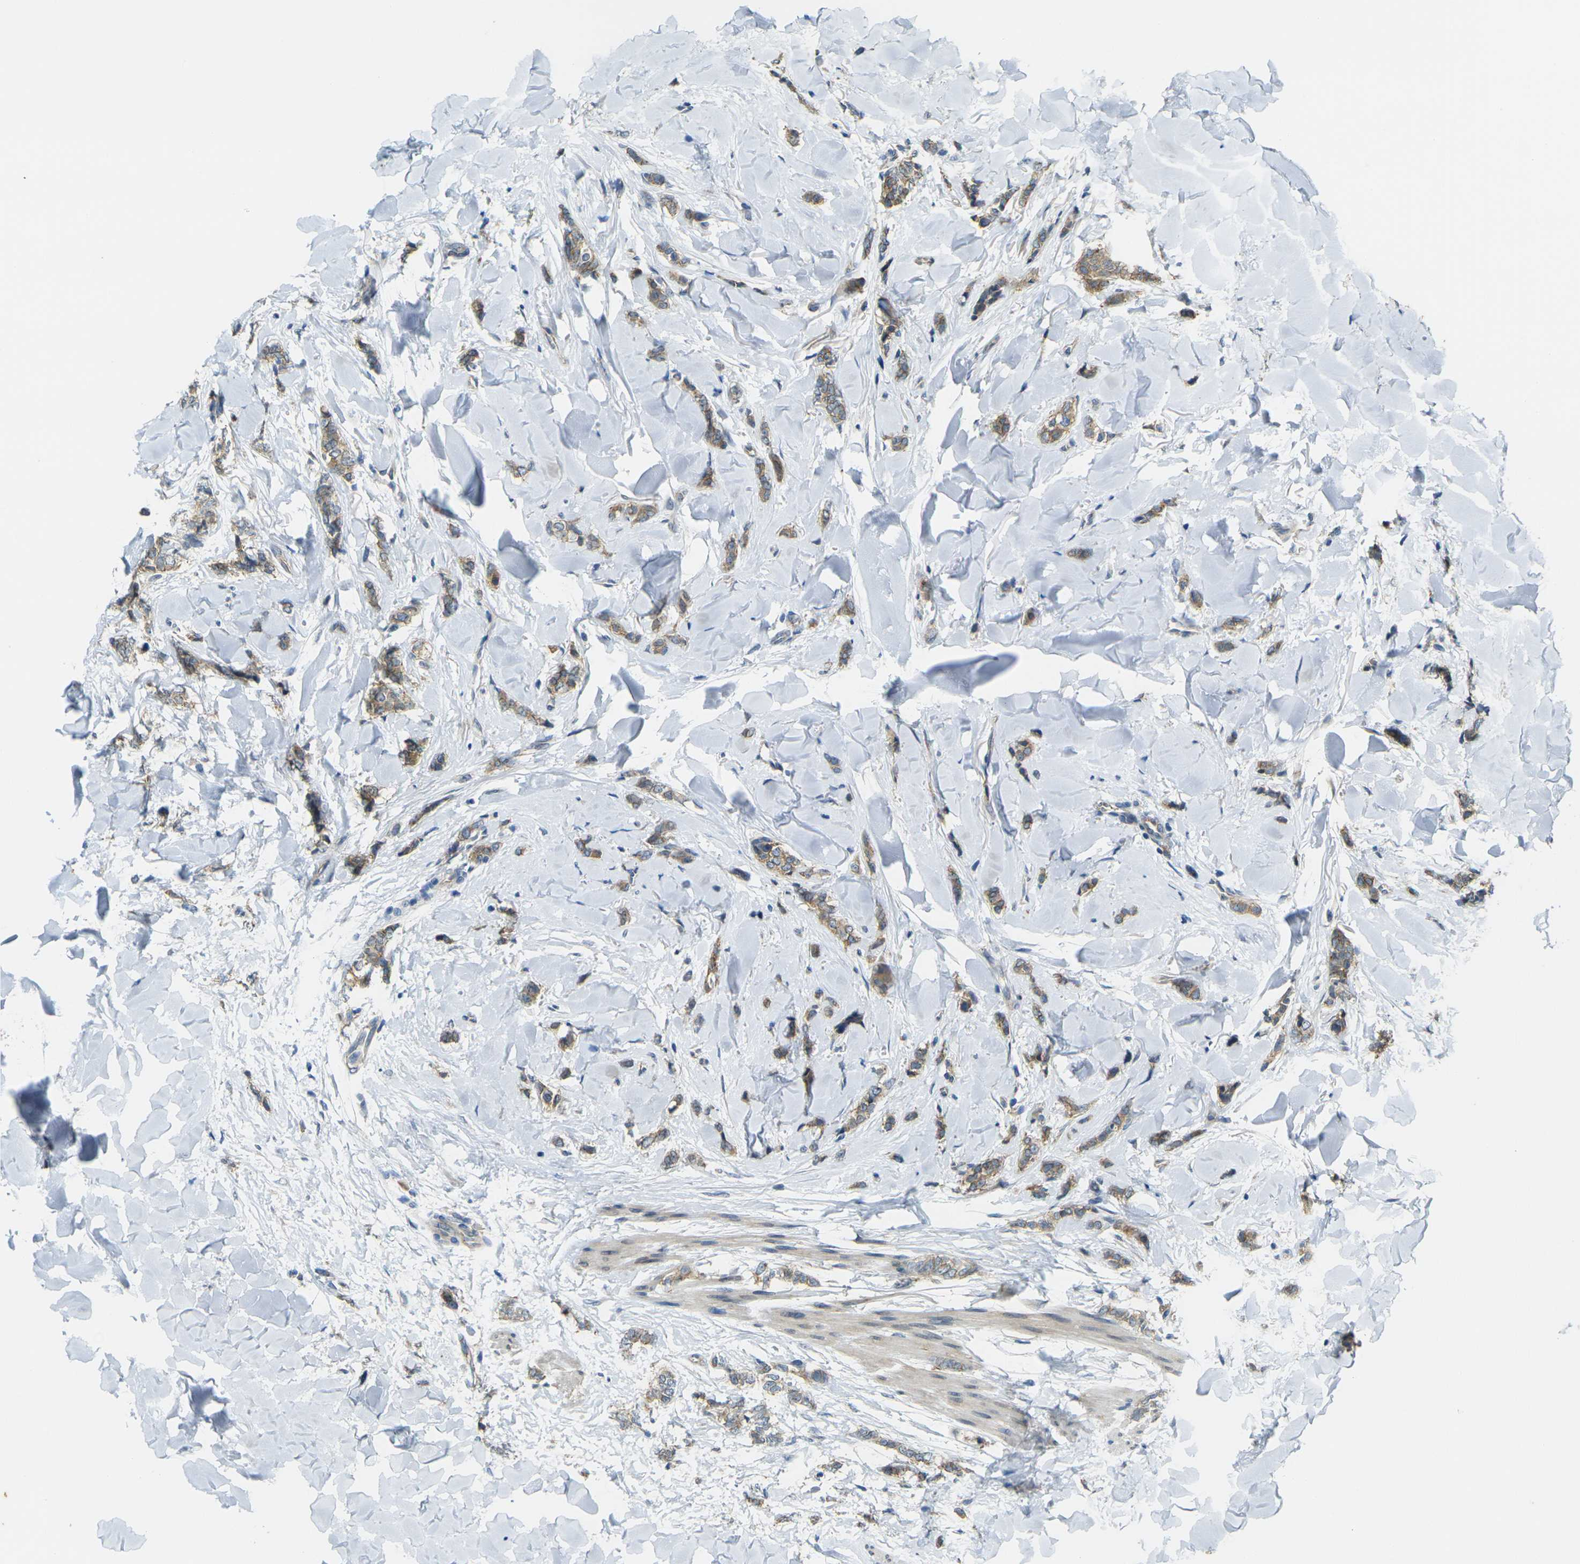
{"staining": {"intensity": "moderate", "quantity": ">75%", "location": "cytoplasmic/membranous"}, "tissue": "breast cancer", "cell_type": "Tumor cells", "image_type": "cancer", "snomed": [{"axis": "morphology", "description": "Lobular carcinoma"}, {"axis": "topography", "description": "Skin"}, {"axis": "topography", "description": "Breast"}], "caption": "The image exhibits immunohistochemical staining of lobular carcinoma (breast). There is moderate cytoplasmic/membranous positivity is appreciated in about >75% of tumor cells.", "gene": "RHBDD1", "patient": {"sex": "female", "age": 46}}